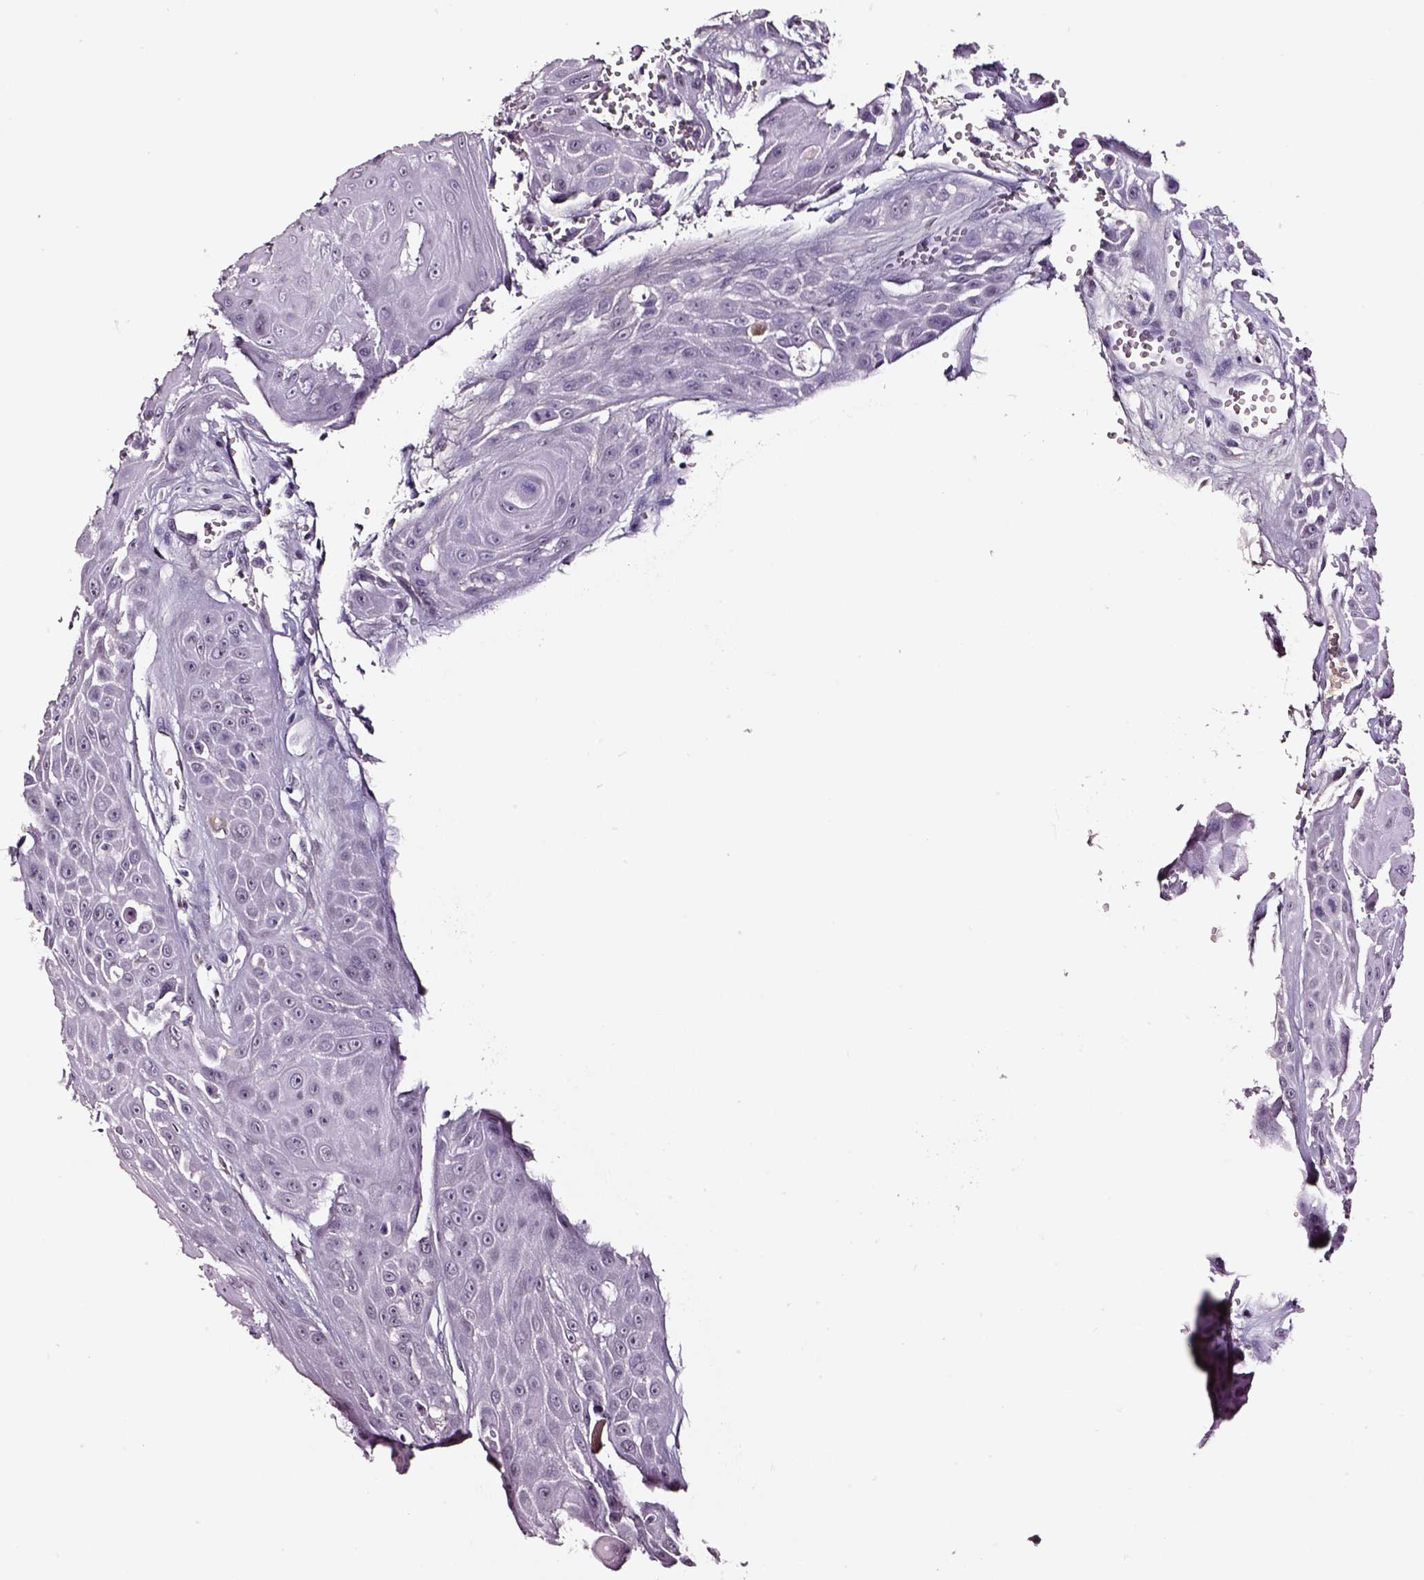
{"staining": {"intensity": "negative", "quantity": "none", "location": "none"}, "tissue": "head and neck cancer", "cell_type": "Tumor cells", "image_type": "cancer", "snomed": [{"axis": "morphology", "description": "Squamous cell carcinoma, NOS"}, {"axis": "topography", "description": "Oral tissue"}, {"axis": "topography", "description": "Head-Neck"}], "caption": "A micrograph of head and neck cancer (squamous cell carcinoma) stained for a protein demonstrates no brown staining in tumor cells. (Stains: DAB (3,3'-diaminobenzidine) immunohistochemistry (IHC) with hematoxylin counter stain, Microscopy: brightfield microscopy at high magnification).", "gene": "SMIM17", "patient": {"sex": "male", "age": 81}}